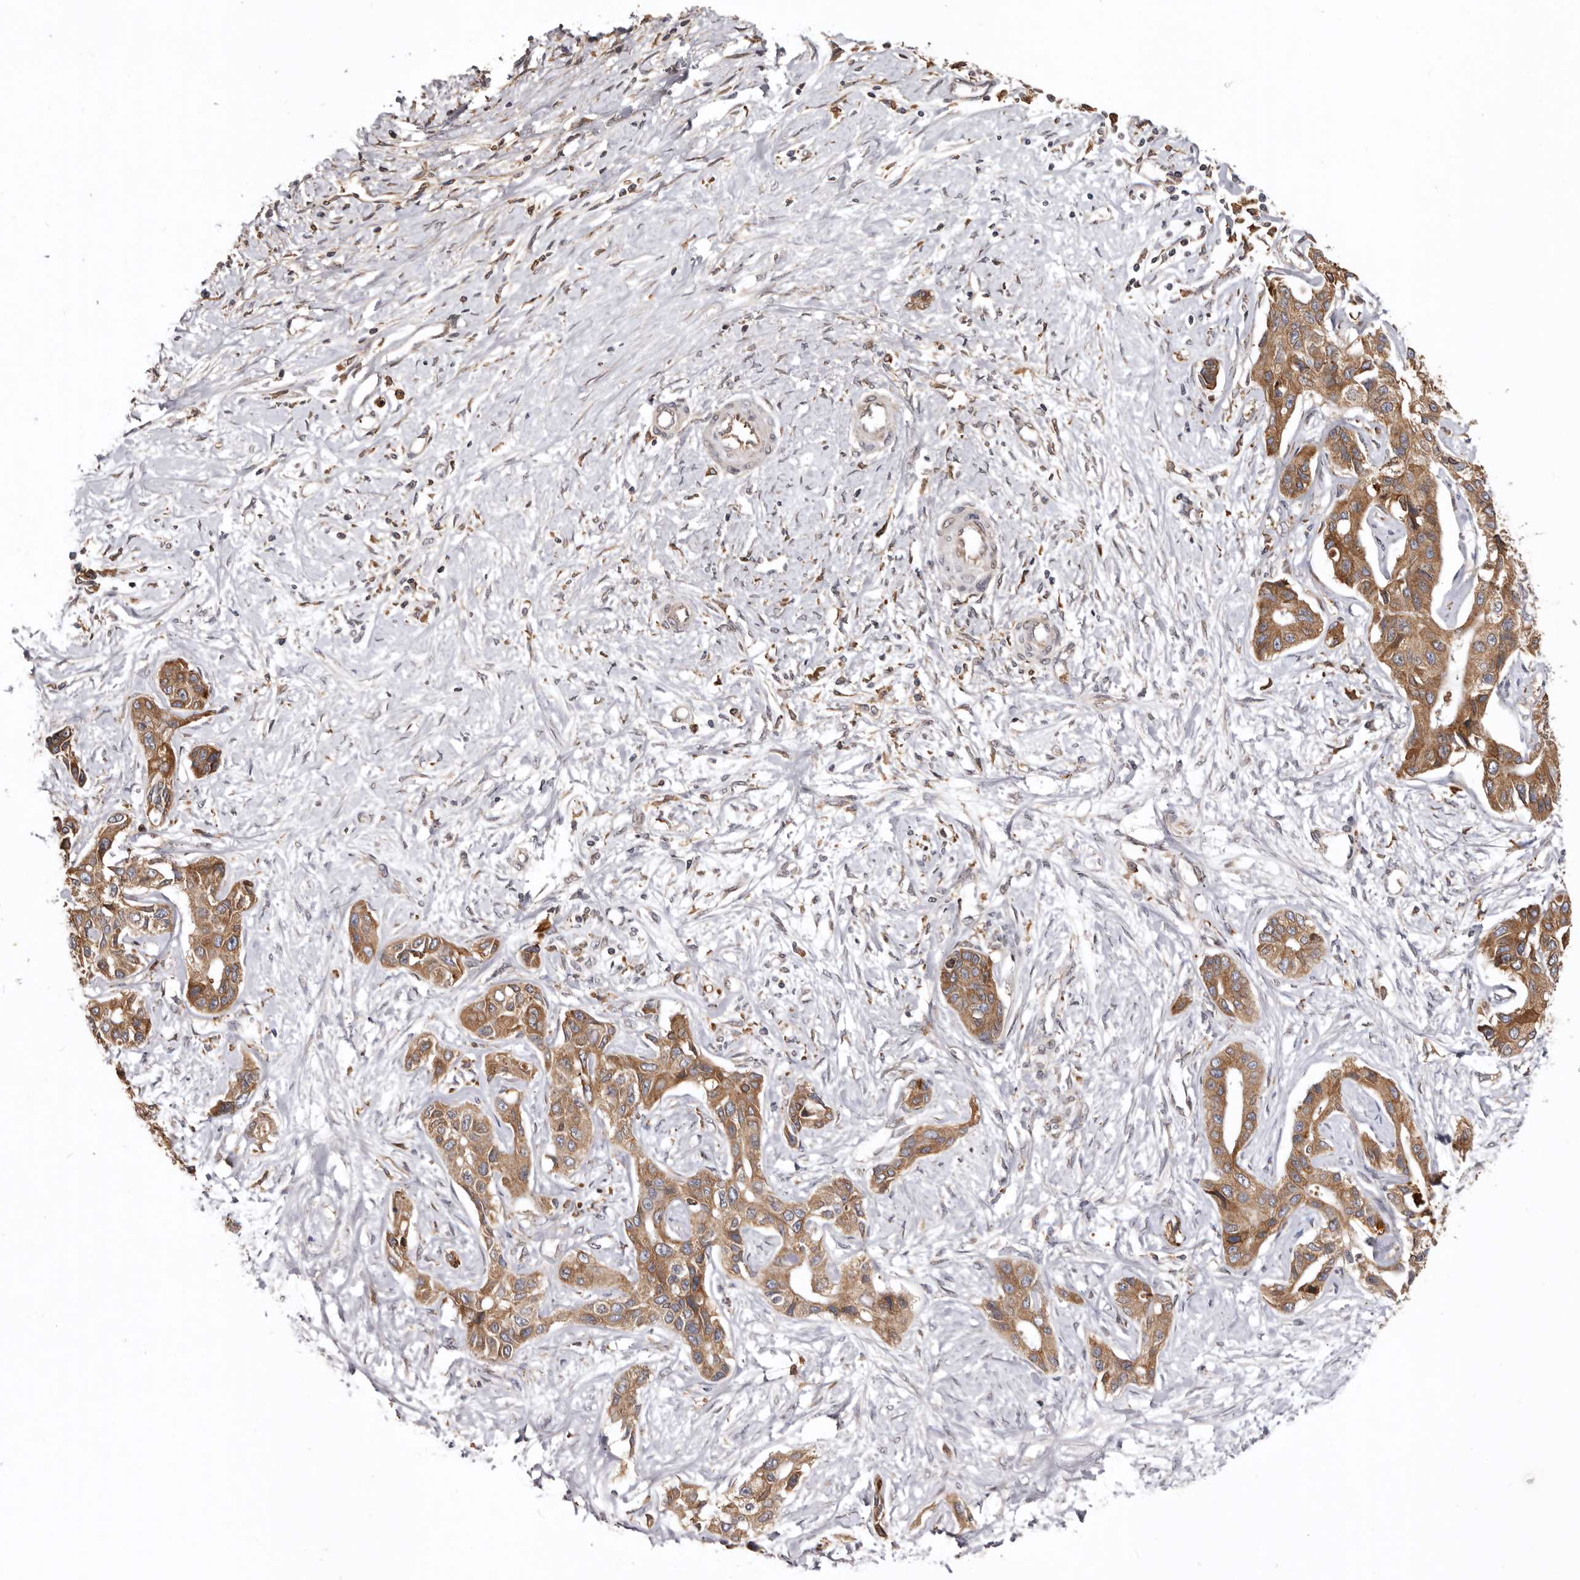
{"staining": {"intensity": "moderate", "quantity": ">75%", "location": "cytoplasmic/membranous"}, "tissue": "liver cancer", "cell_type": "Tumor cells", "image_type": "cancer", "snomed": [{"axis": "morphology", "description": "Cholangiocarcinoma"}, {"axis": "topography", "description": "Liver"}], "caption": "A high-resolution photomicrograph shows immunohistochemistry (IHC) staining of liver cancer (cholangiocarcinoma), which demonstrates moderate cytoplasmic/membranous positivity in about >75% of tumor cells.", "gene": "INKA2", "patient": {"sex": "male", "age": 59}}